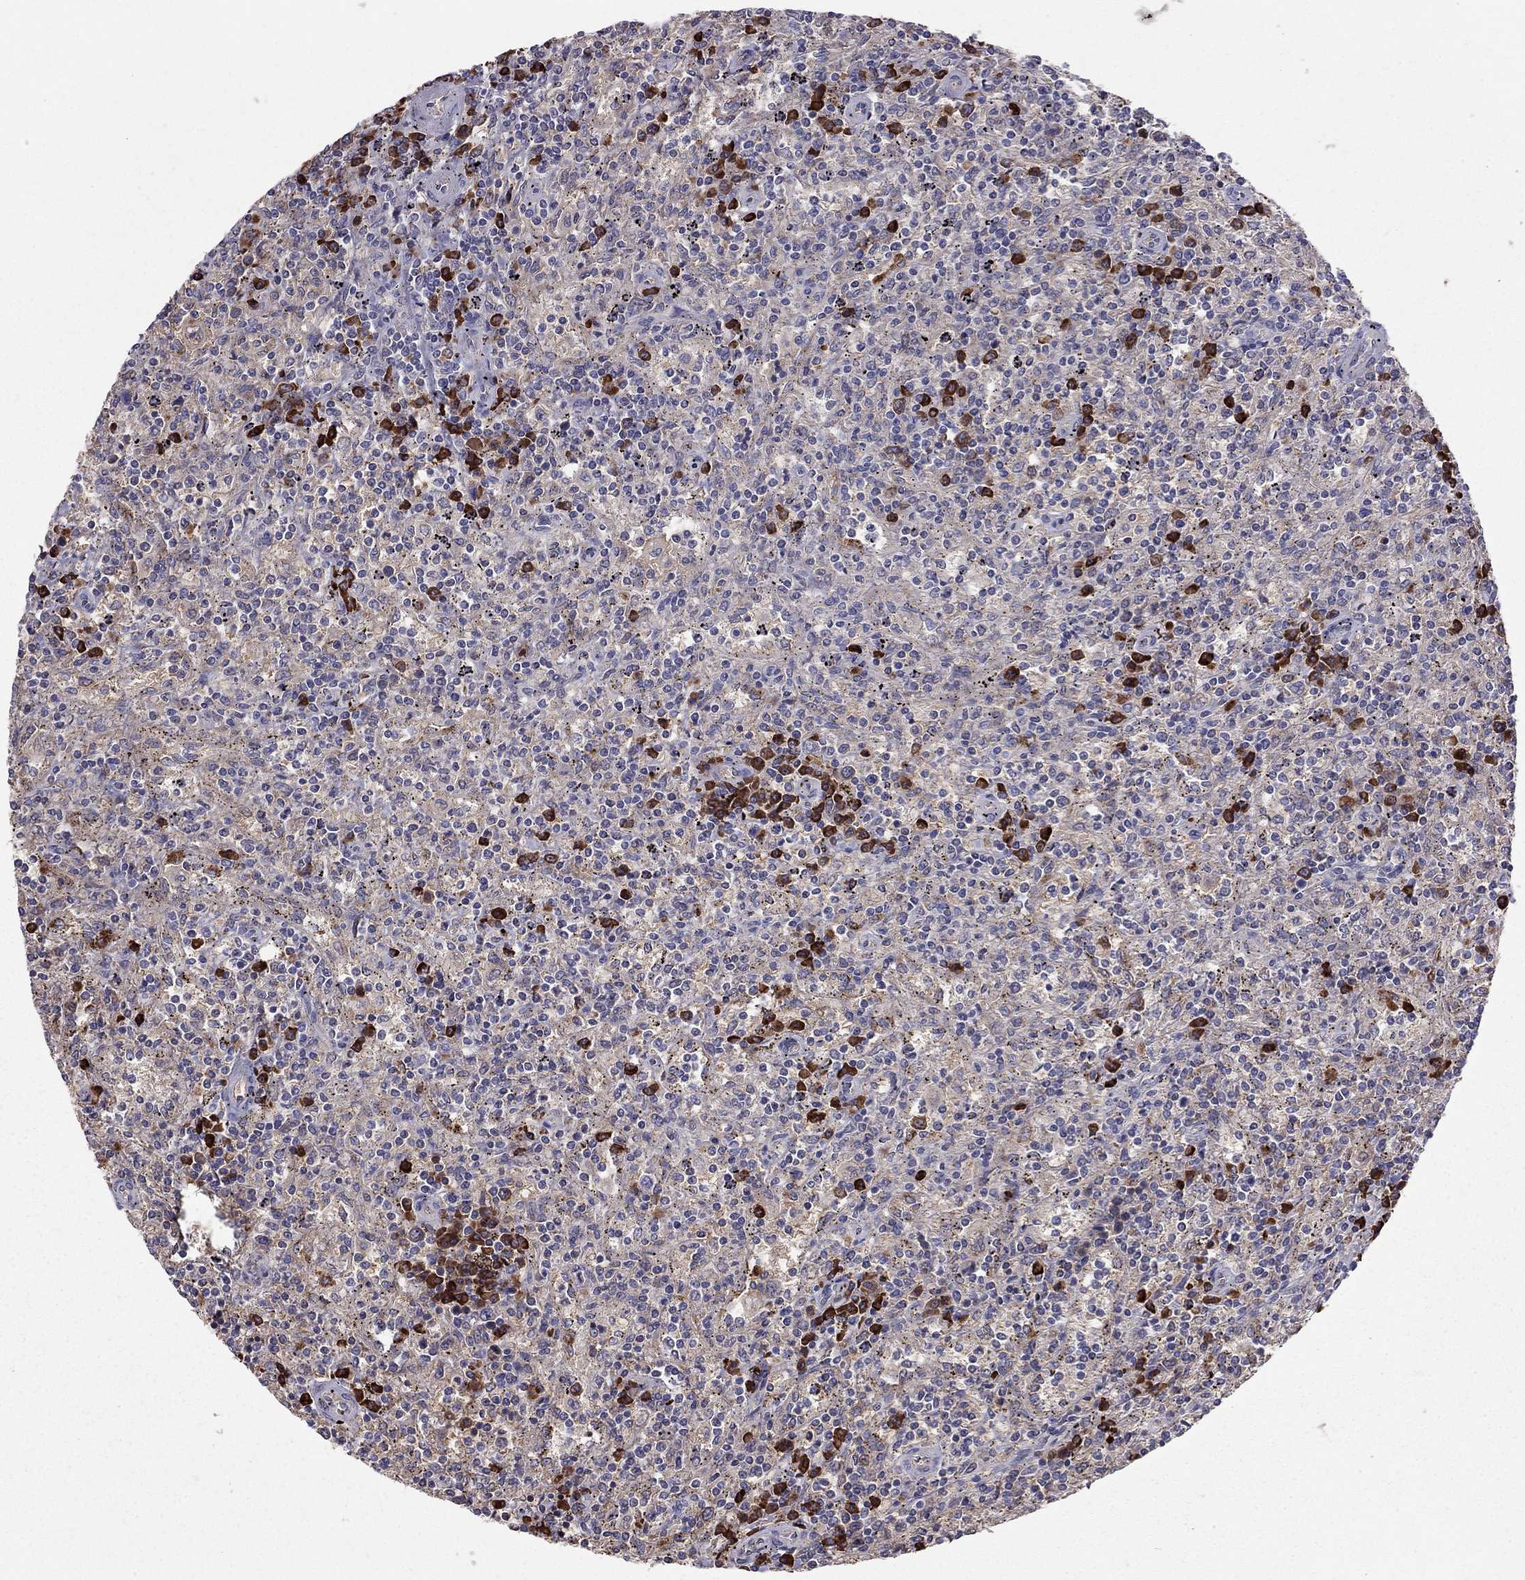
{"staining": {"intensity": "negative", "quantity": "none", "location": "none"}, "tissue": "lymphoma", "cell_type": "Tumor cells", "image_type": "cancer", "snomed": [{"axis": "morphology", "description": "Malignant lymphoma, non-Hodgkin's type, Low grade"}, {"axis": "topography", "description": "Spleen"}], "caption": "IHC photomicrograph of neoplastic tissue: human lymphoma stained with DAB (3,3'-diaminobenzidine) shows no significant protein positivity in tumor cells. Nuclei are stained in blue.", "gene": "PIK3CG", "patient": {"sex": "male", "age": 62}}